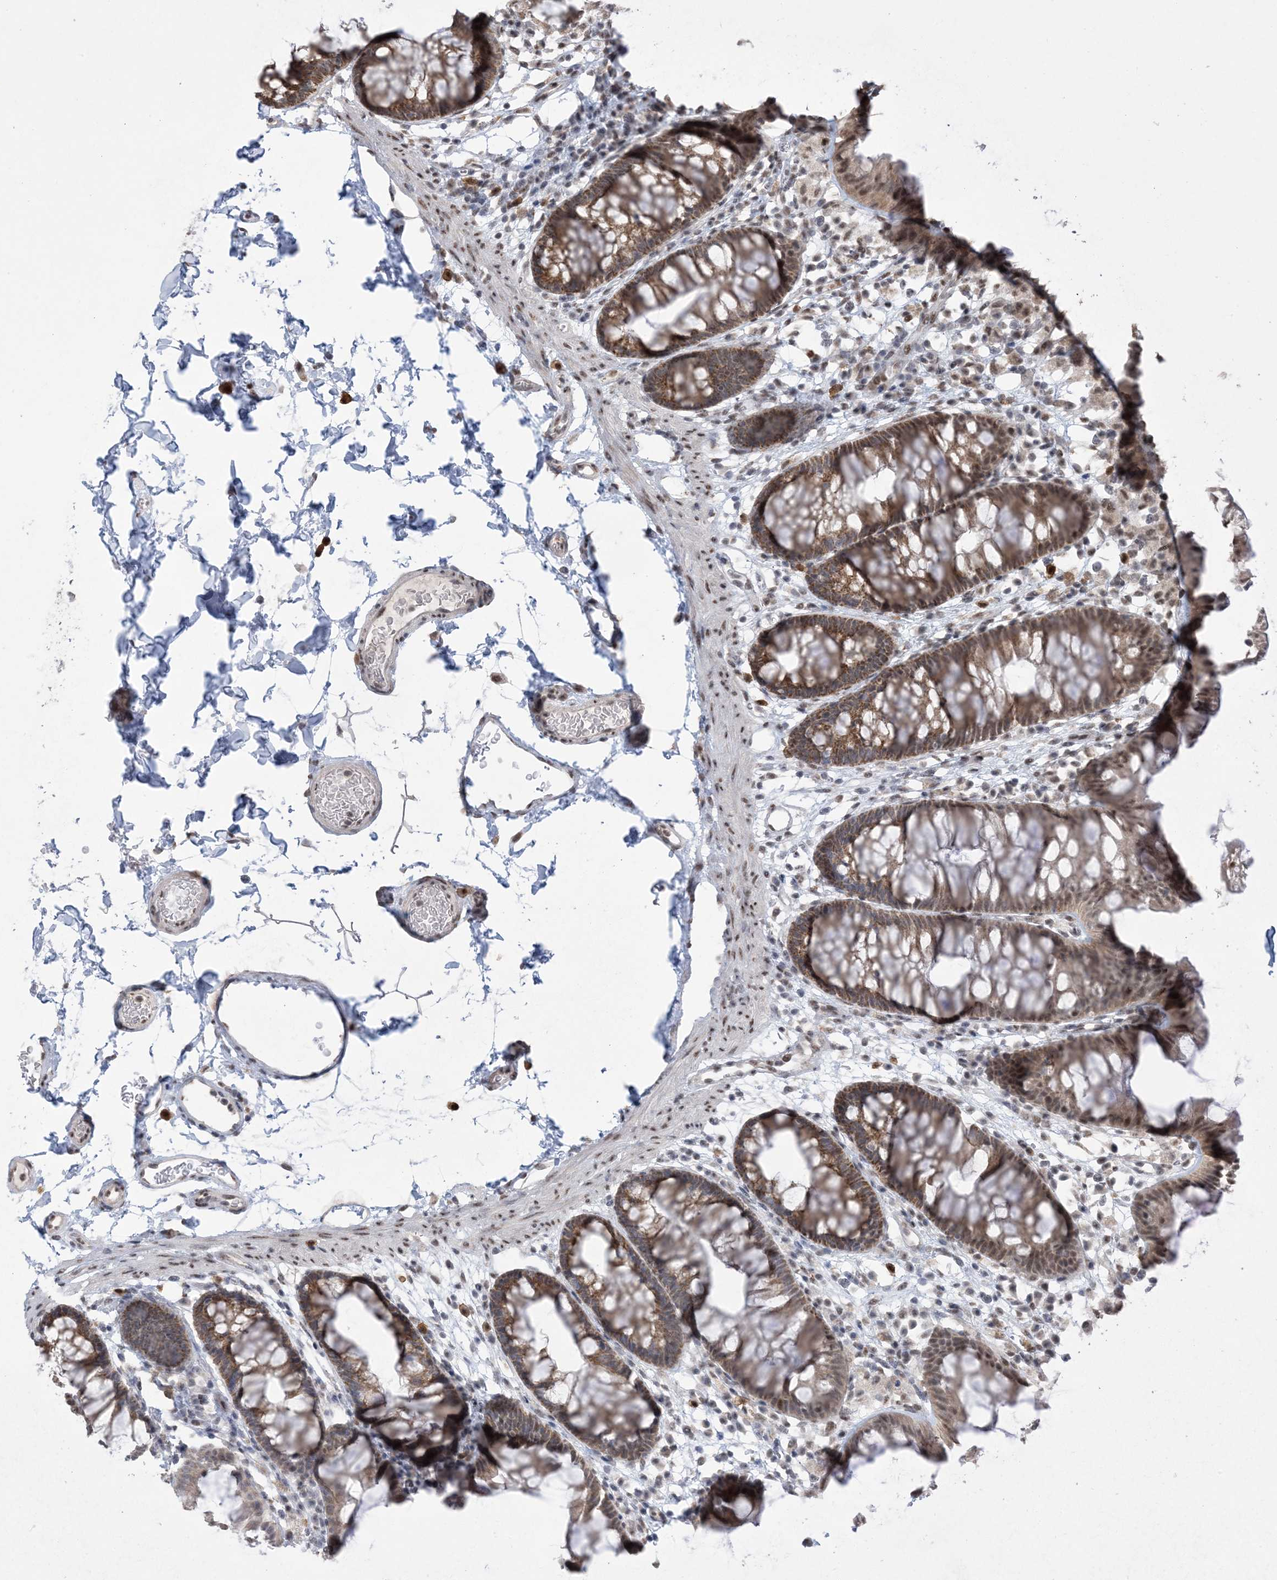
{"staining": {"intensity": "negative", "quantity": "none", "location": "none"}, "tissue": "colon", "cell_type": "Endothelial cells", "image_type": "normal", "snomed": [{"axis": "morphology", "description": "Normal tissue, NOS"}, {"axis": "topography", "description": "Colon"}], "caption": "Micrograph shows no protein staining in endothelial cells of benign colon.", "gene": "TRMT10C", "patient": {"sex": "female", "age": 62}}